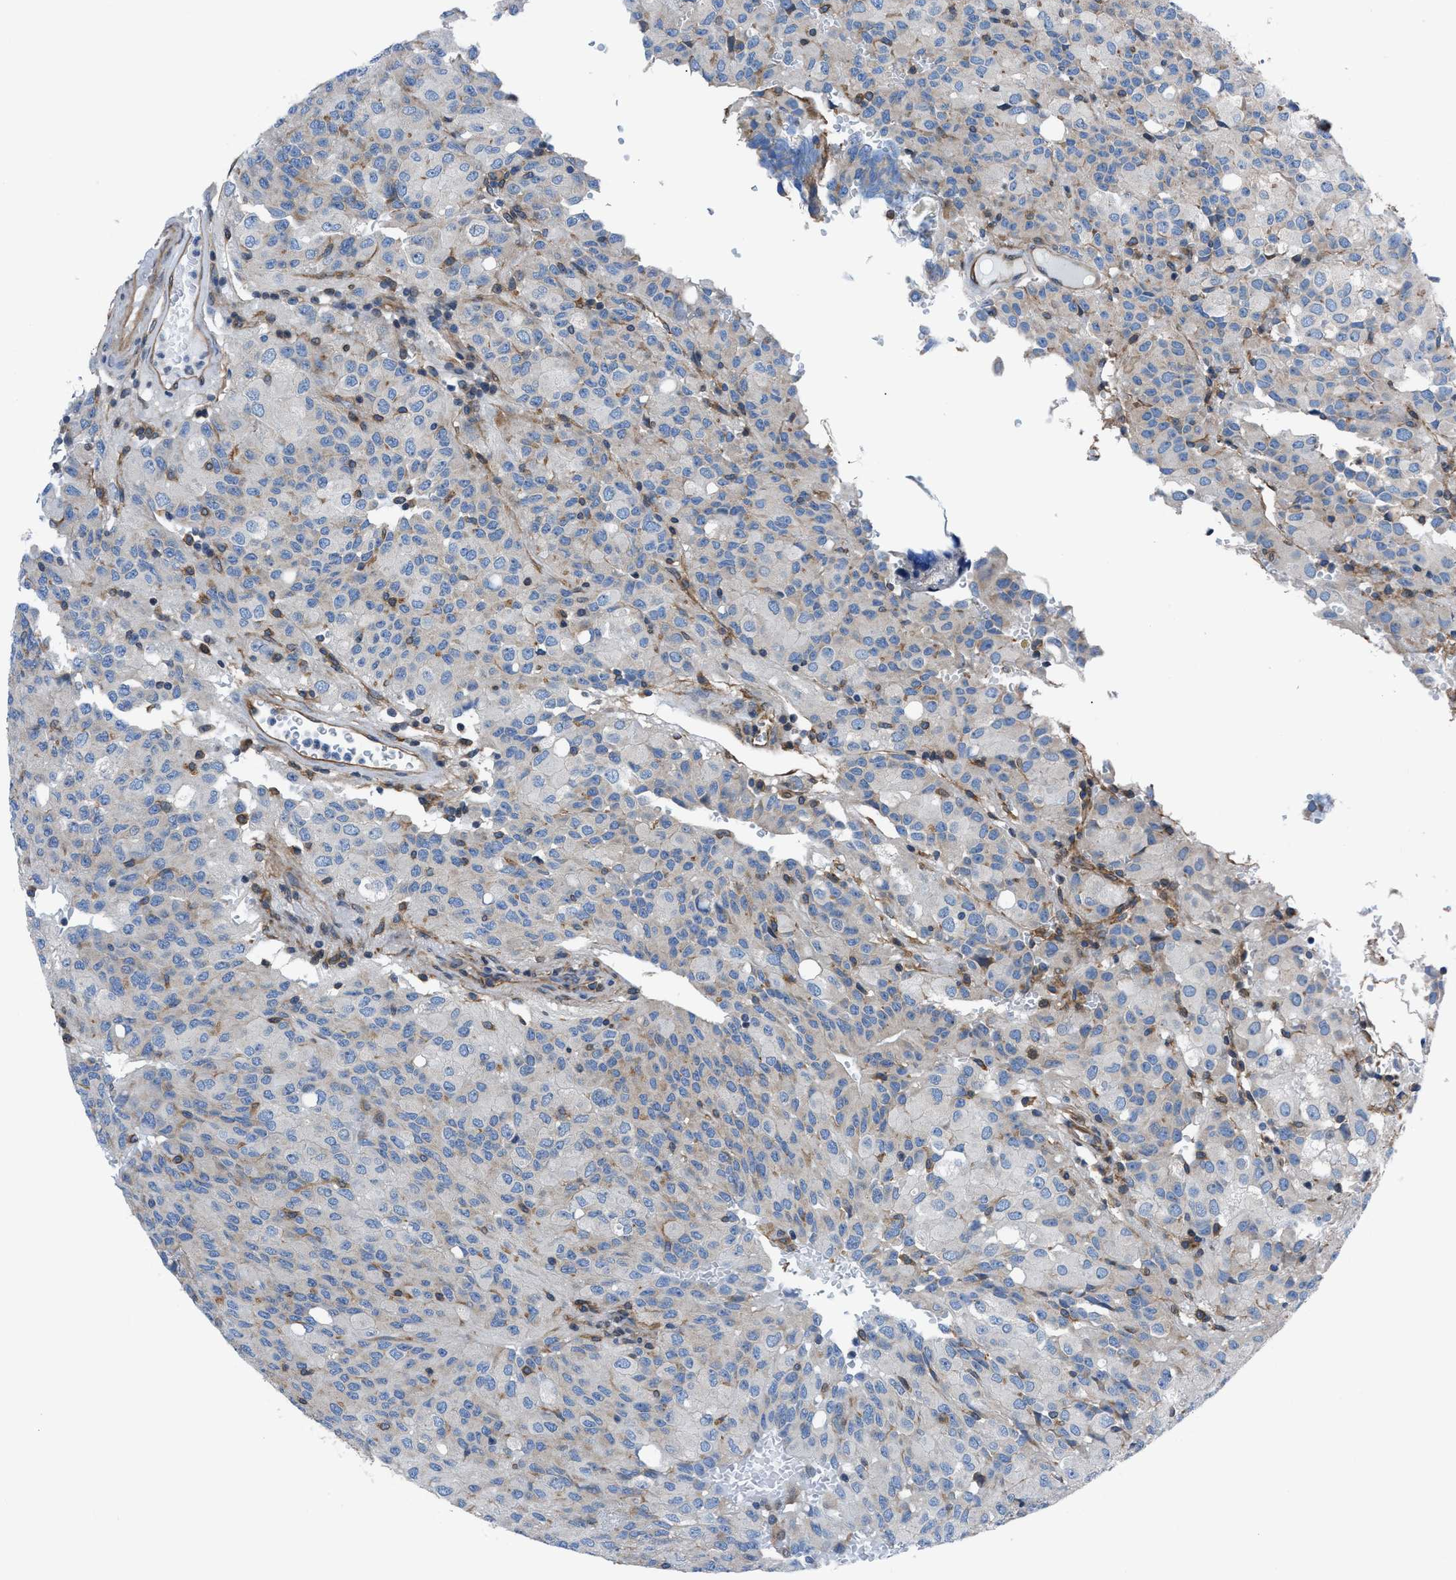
{"staining": {"intensity": "negative", "quantity": "none", "location": "none"}, "tissue": "glioma", "cell_type": "Tumor cells", "image_type": "cancer", "snomed": [{"axis": "morphology", "description": "Glioma, malignant, High grade"}, {"axis": "topography", "description": "Brain"}], "caption": "The photomicrograph shows no staining of tumor cells in malignant high-grade glioma.", "gene": "DMAC1", "patient": {"sex": "male", "age": 32}}